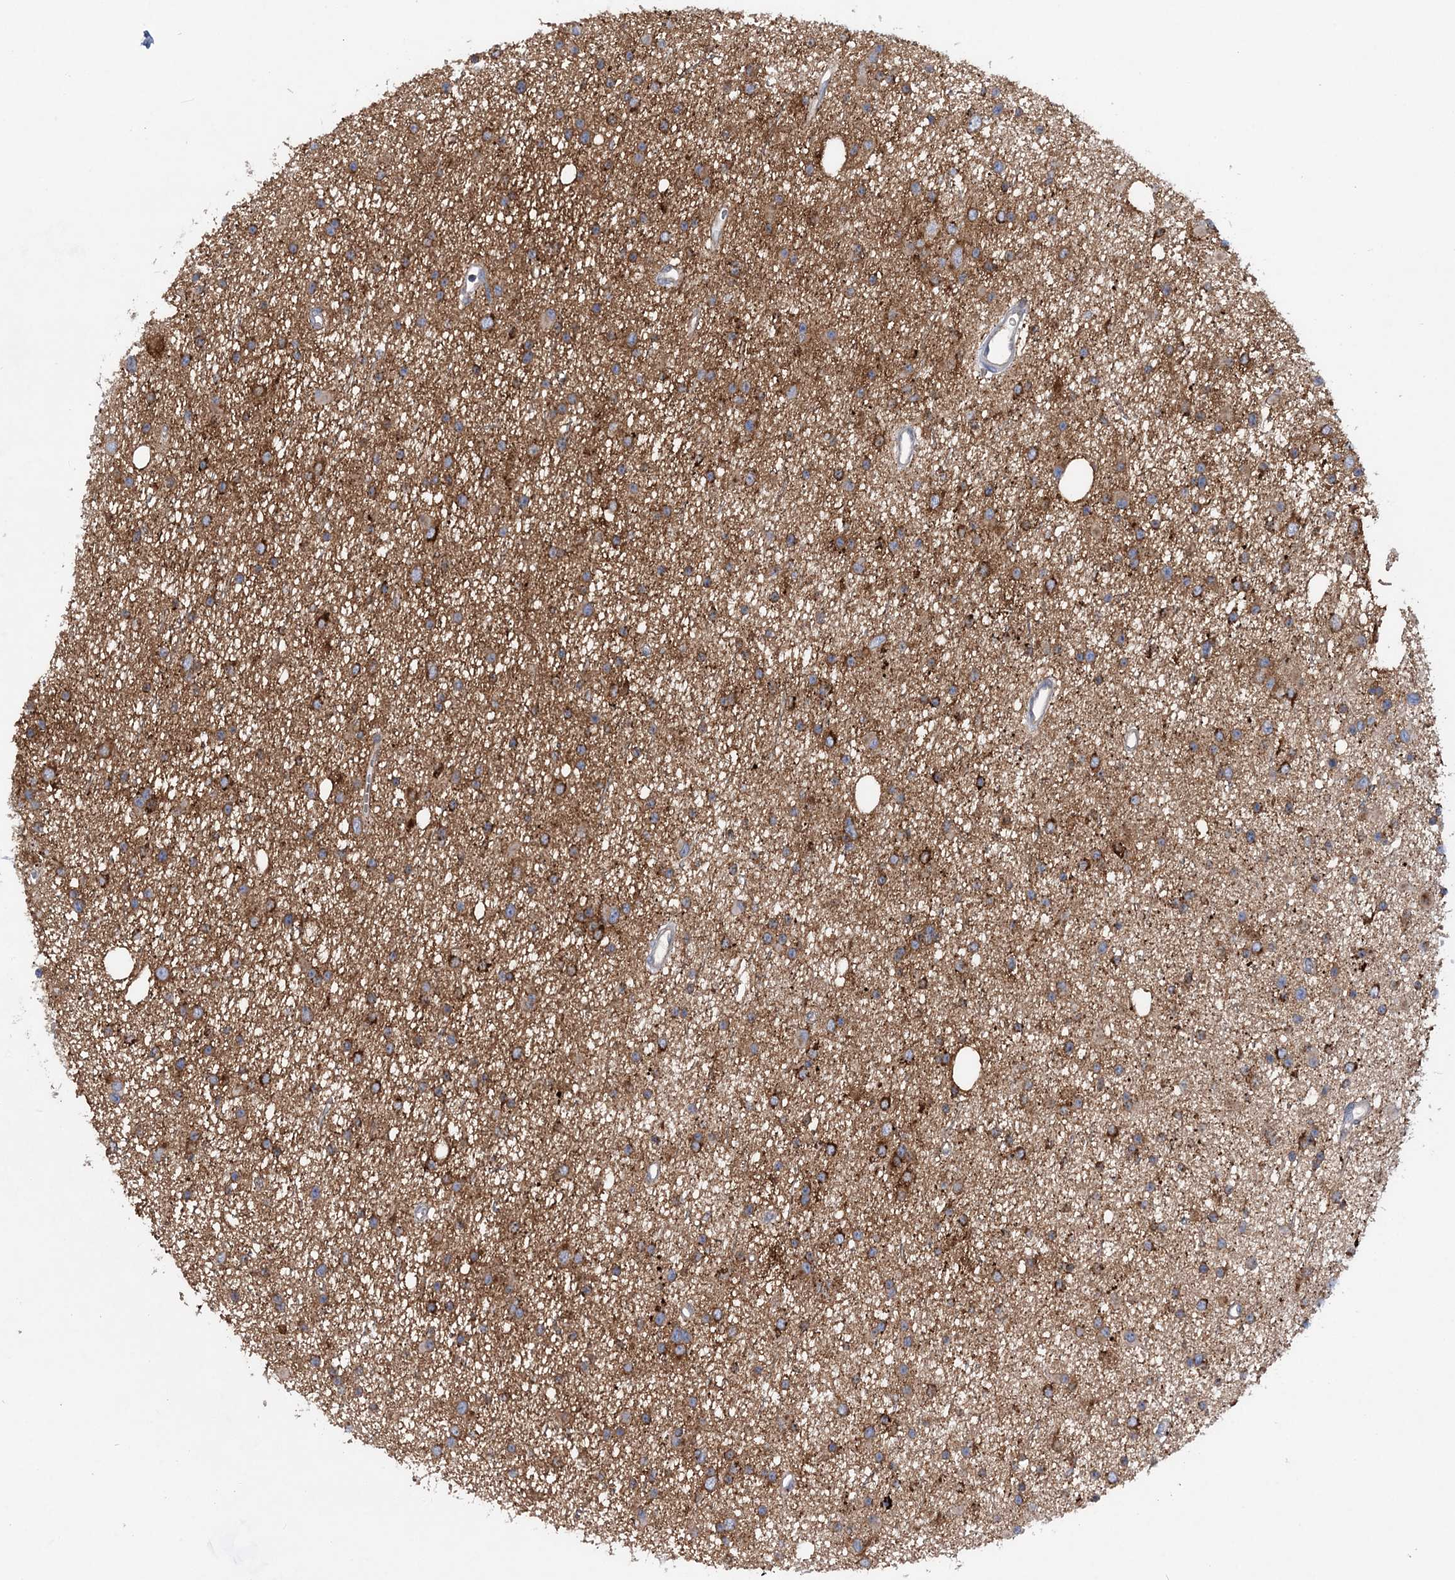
{"staining": {"intensity": "moderate", "quantity": ">75%", "location": "cytoplasmic/membranous"}, "tissue": "glioma", "cell_type": "Tumor cells", "image_type": "cancer", "snomed": [{"axis": "morphology", "description": "Glioma, malignant, Low grade"}, {"axis": "topography", "description": "Cerebral cortex"}], "caption": "Protein staining exhibits moderate cytoplasmic/membranous positivity in approximately >75% of tumor cells in glioma.", "gene": "TRAPPC13", "patient": {"sex": "female", "age": 39}}